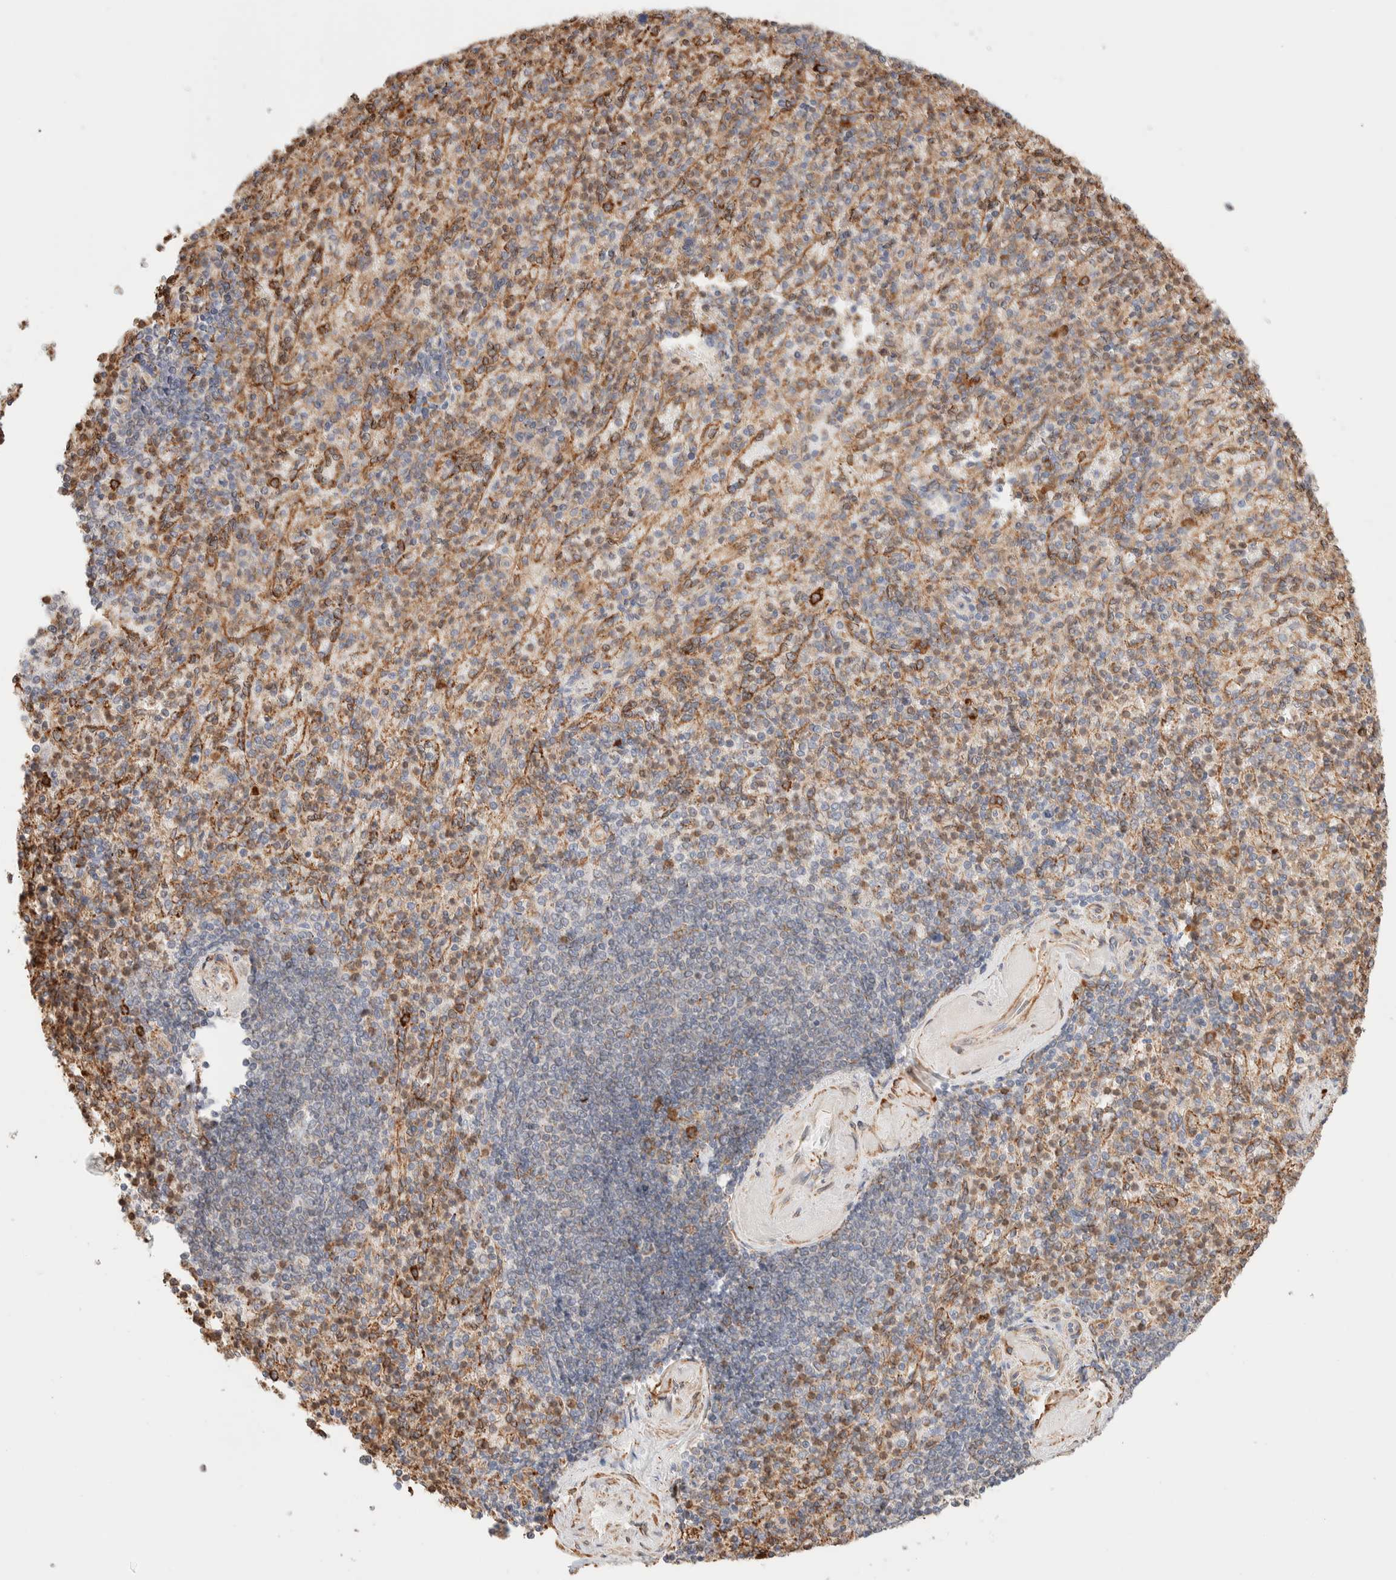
{"staining": {"intensity": "moderate", "quantity": "<25%", "location": "nuclear"}, "tissue": "spleen", "cell_type": "Cells in red pulp", "image_type": "normal", "snomed": [{"axis": "morphology", "description": "Normal tissue, NOS"}, {"axis": "topography", "description": "Spleen"}], "caption": "A micrograph of spleen stained for a protein exhibits moderate nuclear brown staining in cells in red pulp.", "gene": "INTS1", "patient": {"sex": "female", "age": 74}}